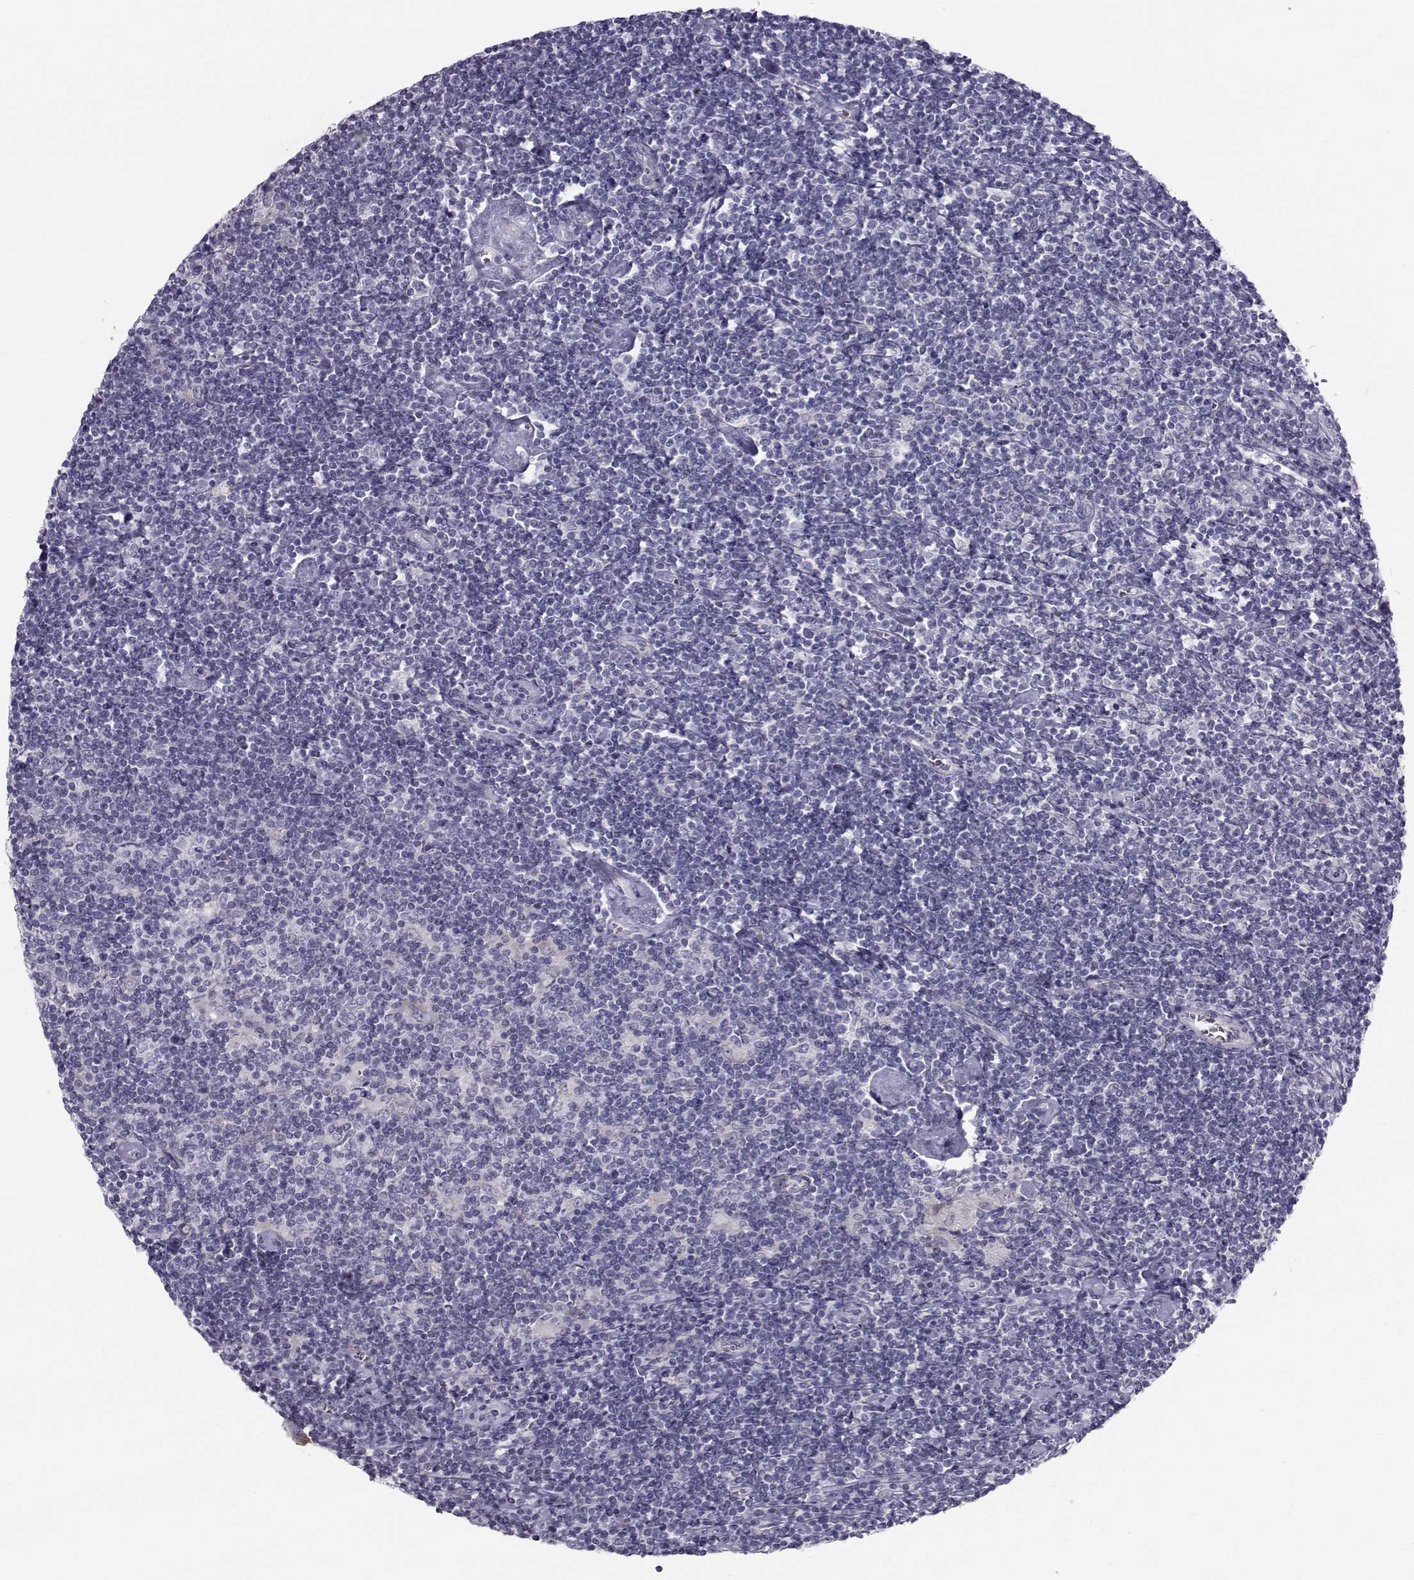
{"staining": {"intensity": "negative", "quantity": "none", "location": "none"}, "tissue": "lymphoma", "cell_type": "Tumor cells", "image_type": "cancer", "snomed": [{"axis": "morphology", "description": "Hodgkin's disease, NOS"}, {"axis": "topography", "description": "Lymph node"}], "caption": "DAB immunohistochemical staining of lymphoma reveals no significant staining in tumor cells.", "gene": "GARIN3", "patient": {"sex": "male", "age": 40}}